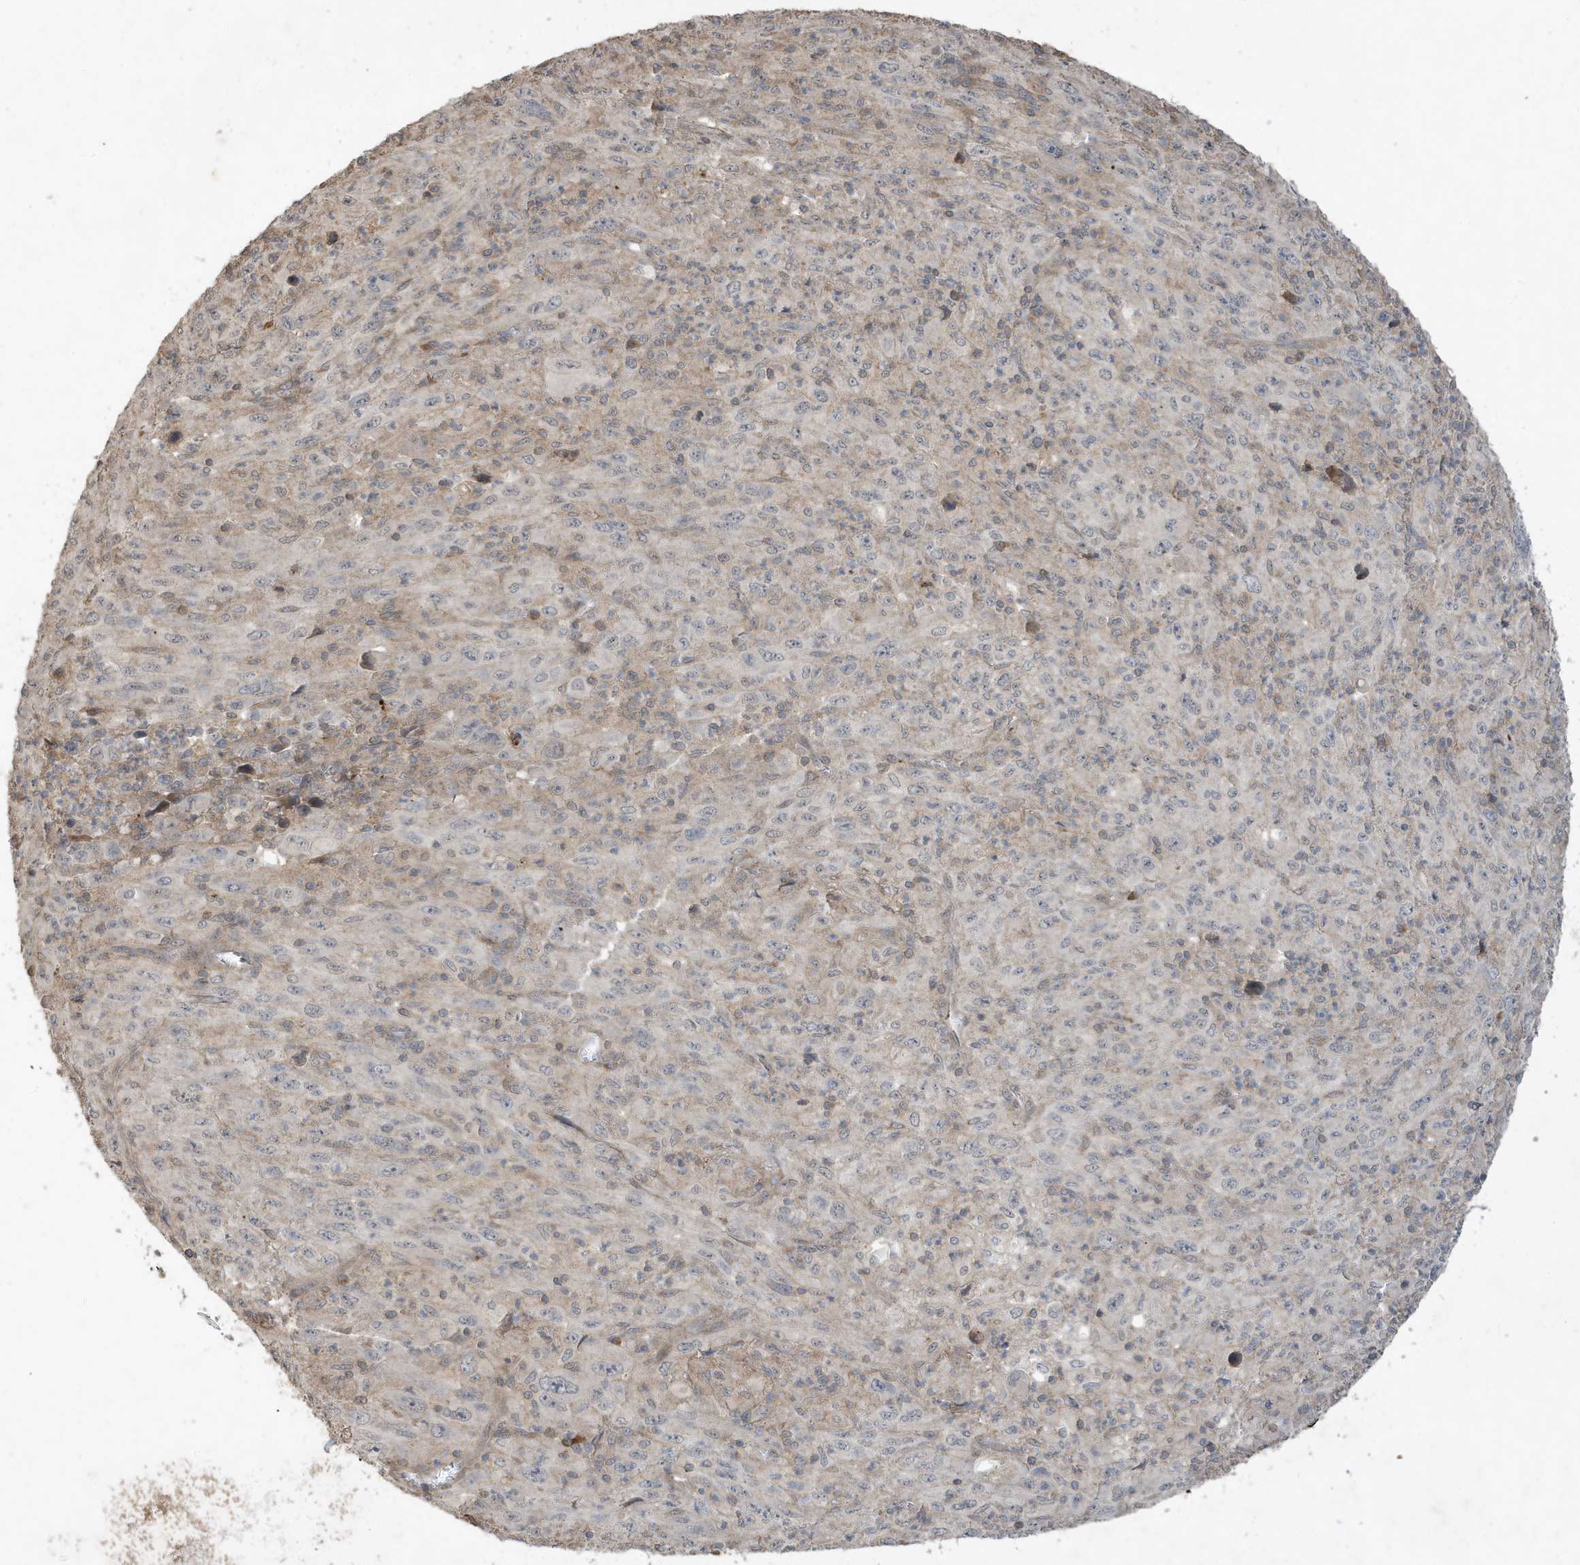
{"staining": {"intensity": "negative", "quantity": "none", "location": "none"}, "tissue": "melanoma", "cell_type": "Tumor cells", "image_type": "cancer", "snomed": [{"axis": "morphology", "description": "Malignant melanoma, Metastatic site"}, {"axis": "topography", "description": "Skin"}], "caption": "An immunohistochemistry (IHC) photomicrograph of malignant melanoma (metastatic site) is shown. There is no staining in tumor cells of malignant melanoma (metastatic site).", "gene": "PRRT3", "patient": {"sex": "female", "age": 56}}